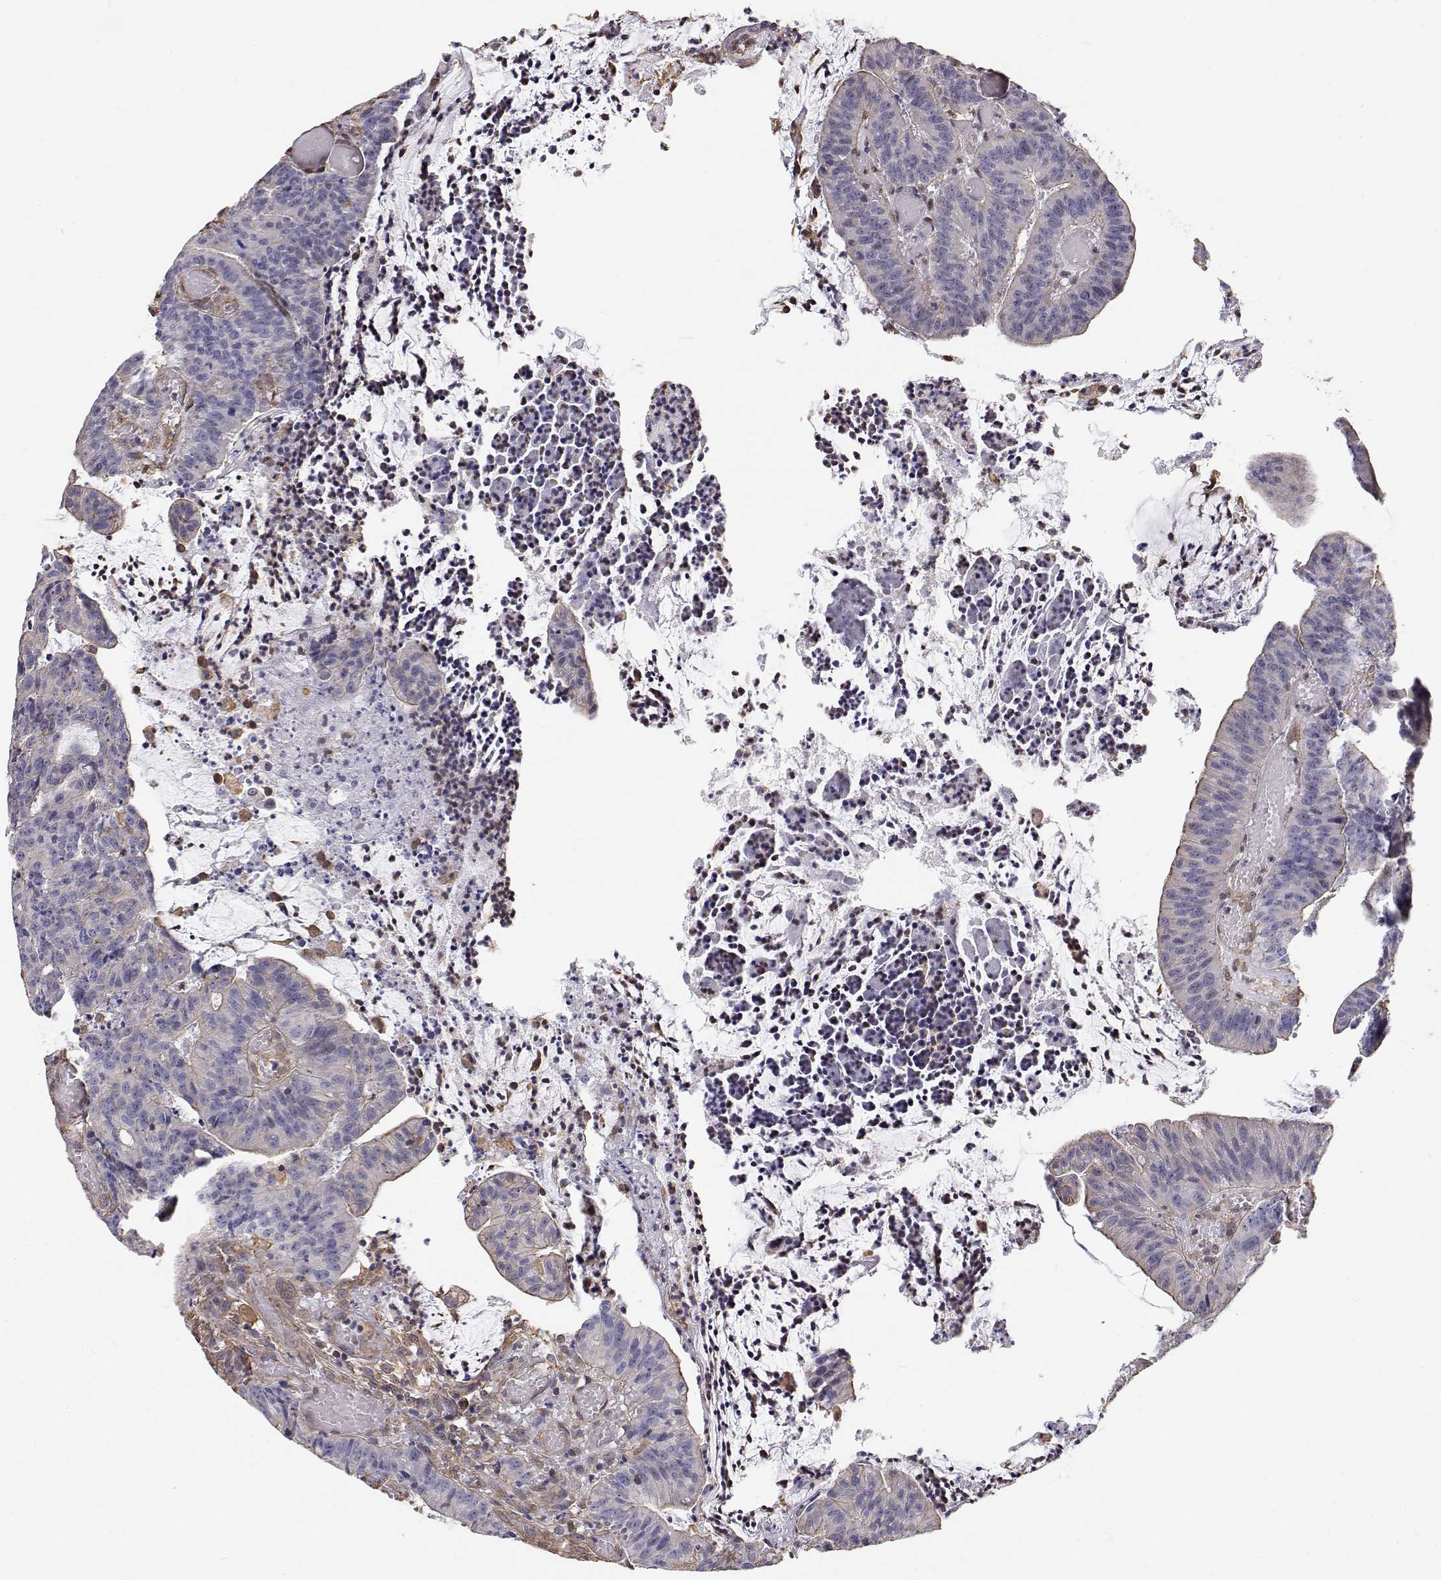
{"staining": {"intensity": "negative", "quantity": "none", "location": "none"}, "tissue": "colorectal cancer", "cell_type": "Tumor cells", "image_type": "cancer", "snomed": [{"axis": "morphology", "description": "Adenocarcinoma, NOS"}, {"axis": "topography", "description": "Colon"}], "caption": "IHC of human colorectal cancer exhibits no expression in tumor cells.", "gene": "GSDMA", "patient": {"sex": "female", "age": 78}}